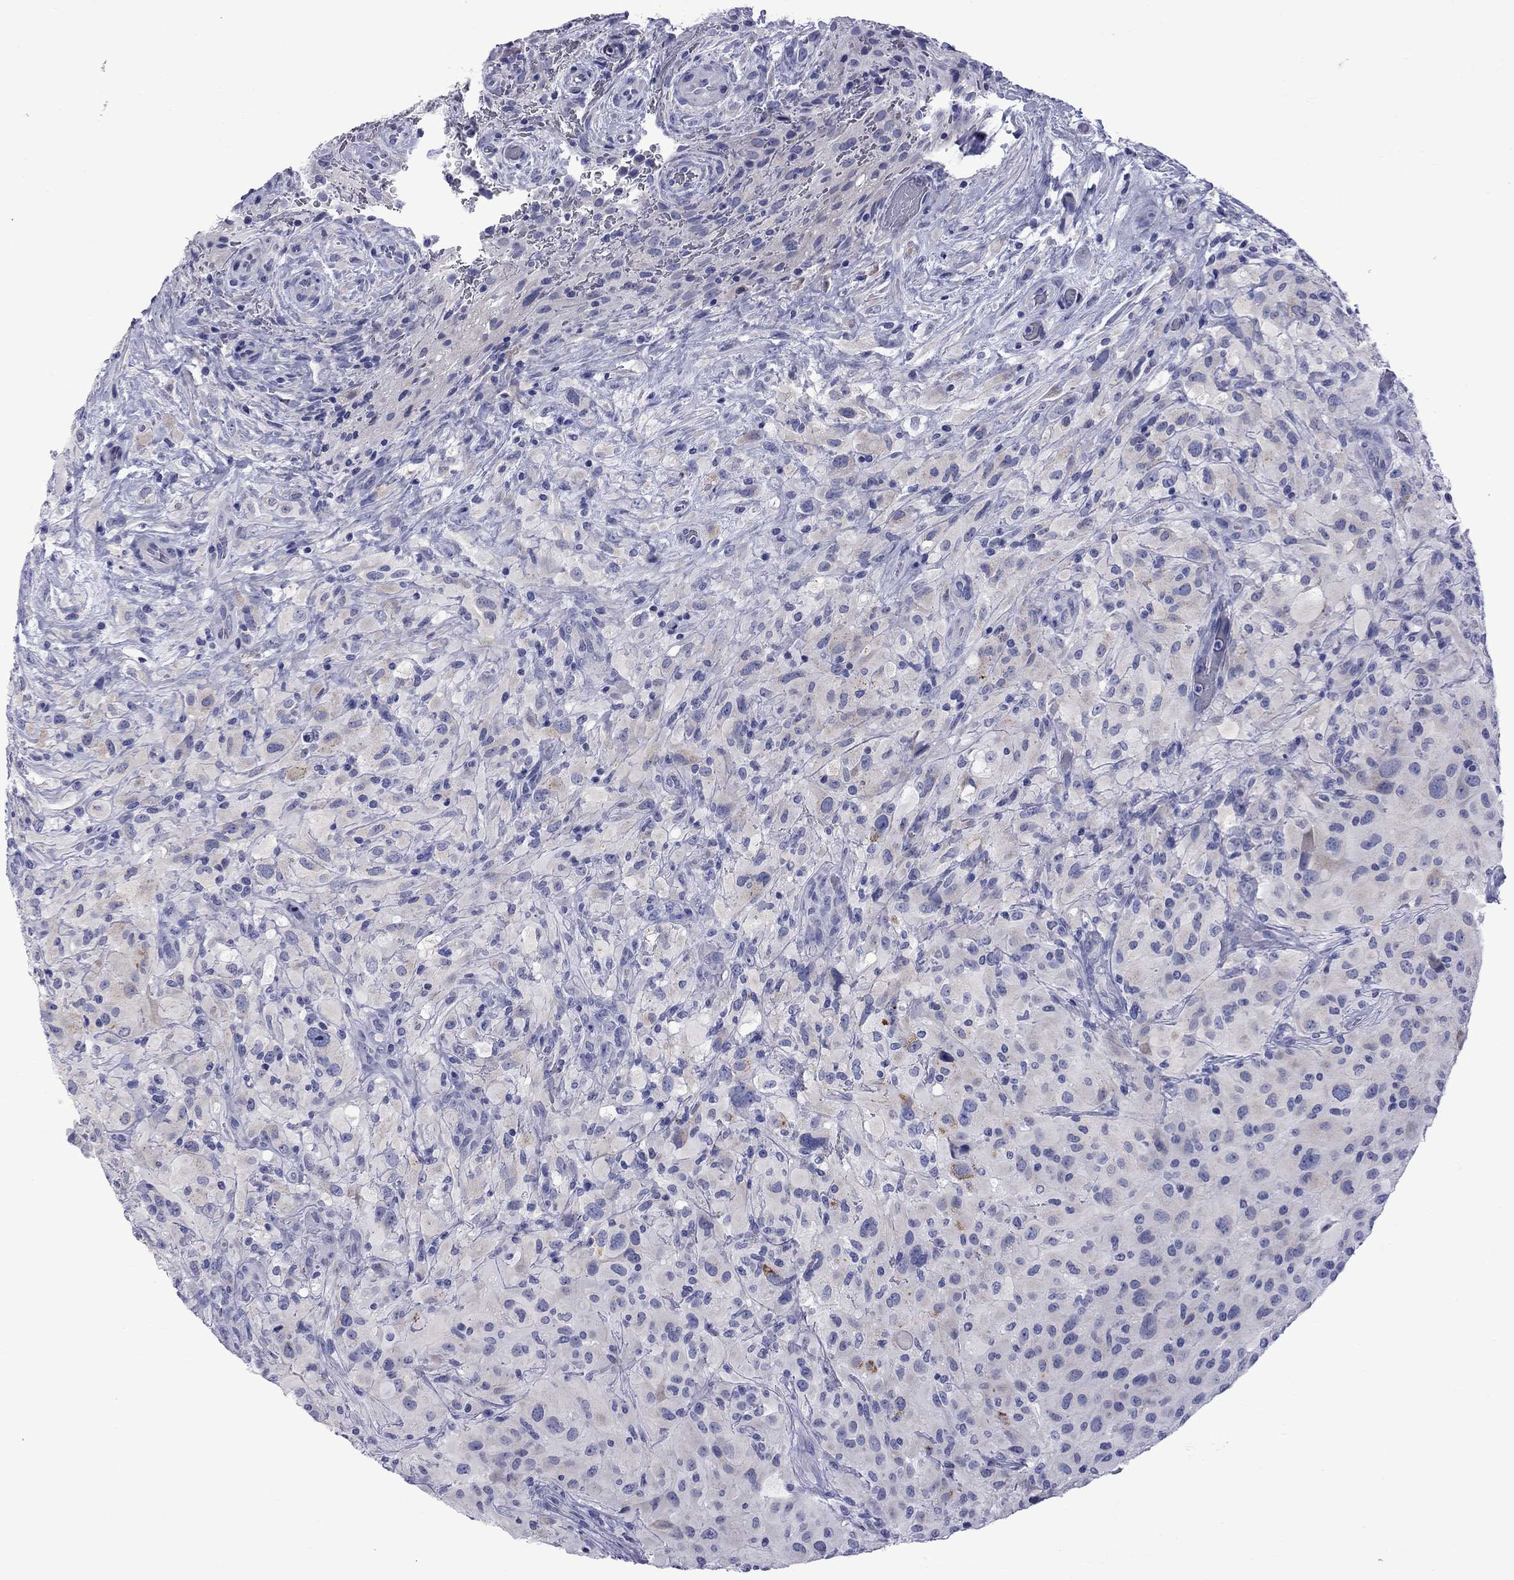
{"staining": {"intensity": "negative", "quantity": "none", "location": "none"}, "tissue": "glioma", "cell_type": "Tumor cells", "image_type": "cancer", "snomed": [{"axis": "morphology", "description": "Glioma, malignant, High grade"}, {"axis": "topography", "description": "Cerebral cortex"}], "caption": "This histopathology image is of glioma stained with immunohistochemistry (IHC) to label a protein in brown with the nuclei are counter-stained blue. There is no positivity in tumor cells.", "gene": "EPPIN", "patient": {"sex": "male", "age": 35}}